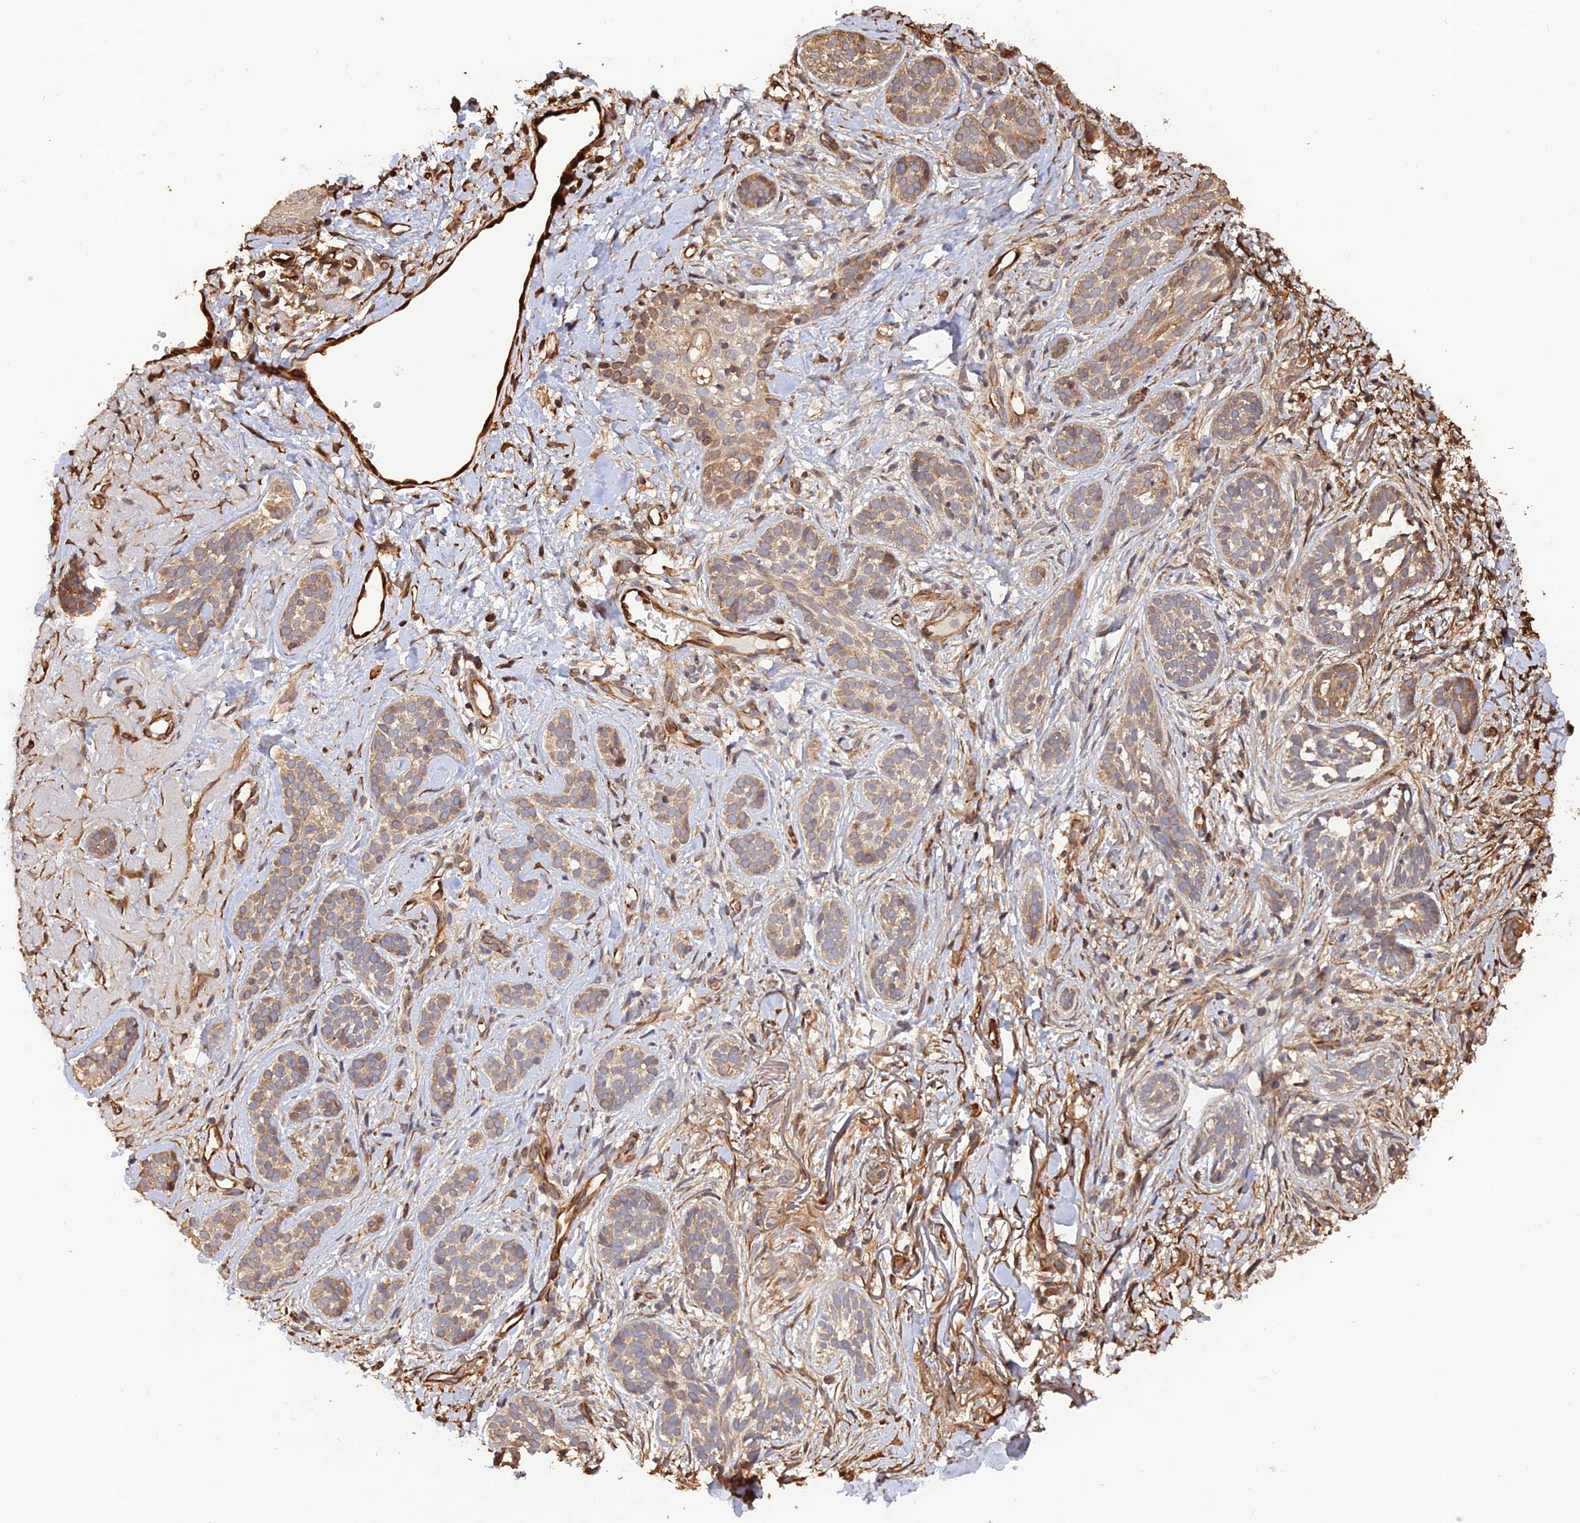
{"staining": {"intensity": "moderate", "quantity": "<25%", "location": "cytoplasmic/membranous"}, "tissue": "skin cancer", "cell_type": "Tumor cells", "image_type": "cancer", "snomed": [{"axis": "morphology", "description": "Basal cell carcinoma"}, {"axis": "topography", "description": "Skin"}], "caption": "Approximately <25% of tumor cells in human skin basal cell carcinoma show moderate cytoplasmic/membranous protein staining as visualized by brown immunohistochemical staining.", "gene": "CREBL2", "patient": {"sex": "male", "age": 71}}